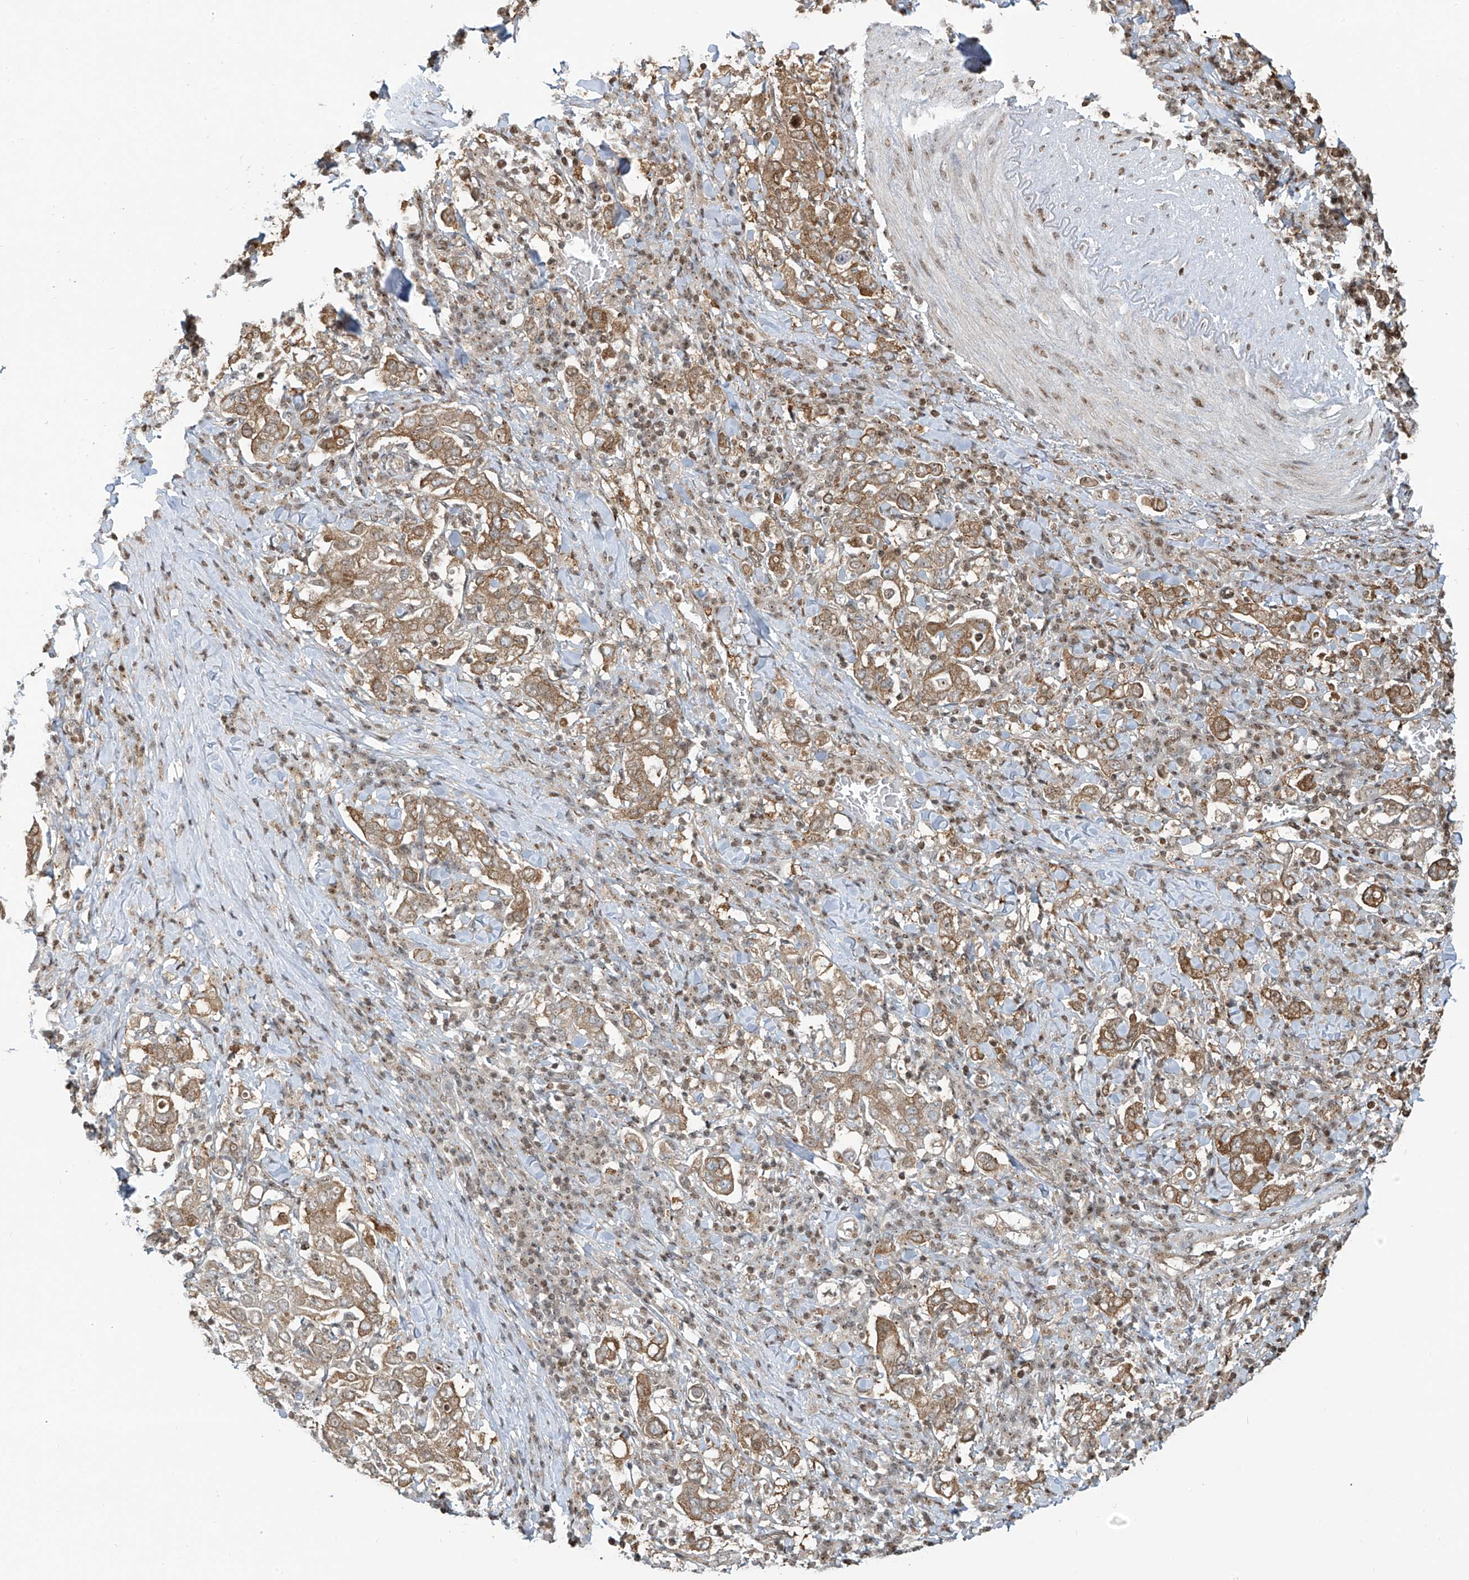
{"staining": {"intensity": "moderate", "quantity": ">75%", "location": "cytoplasmic/membranous"}, "tissue": "stomach cancer", "cell_type": "Tumor cells", "image_type": "cancer", "snomed": [{"axis": "morphology", "description": "Adenocarcinoma, NOS"}, {"axis": "topography", "description": "Stomach, upper"}], "caption": "Protein analysis of adenocarcinoma (stomach) tissue demonstrates moderate cytoplasmic/membranous expression in about >75% of tumor cells.", "gene": "VMP1", "patient": {"sex": "male", "age": 62}}